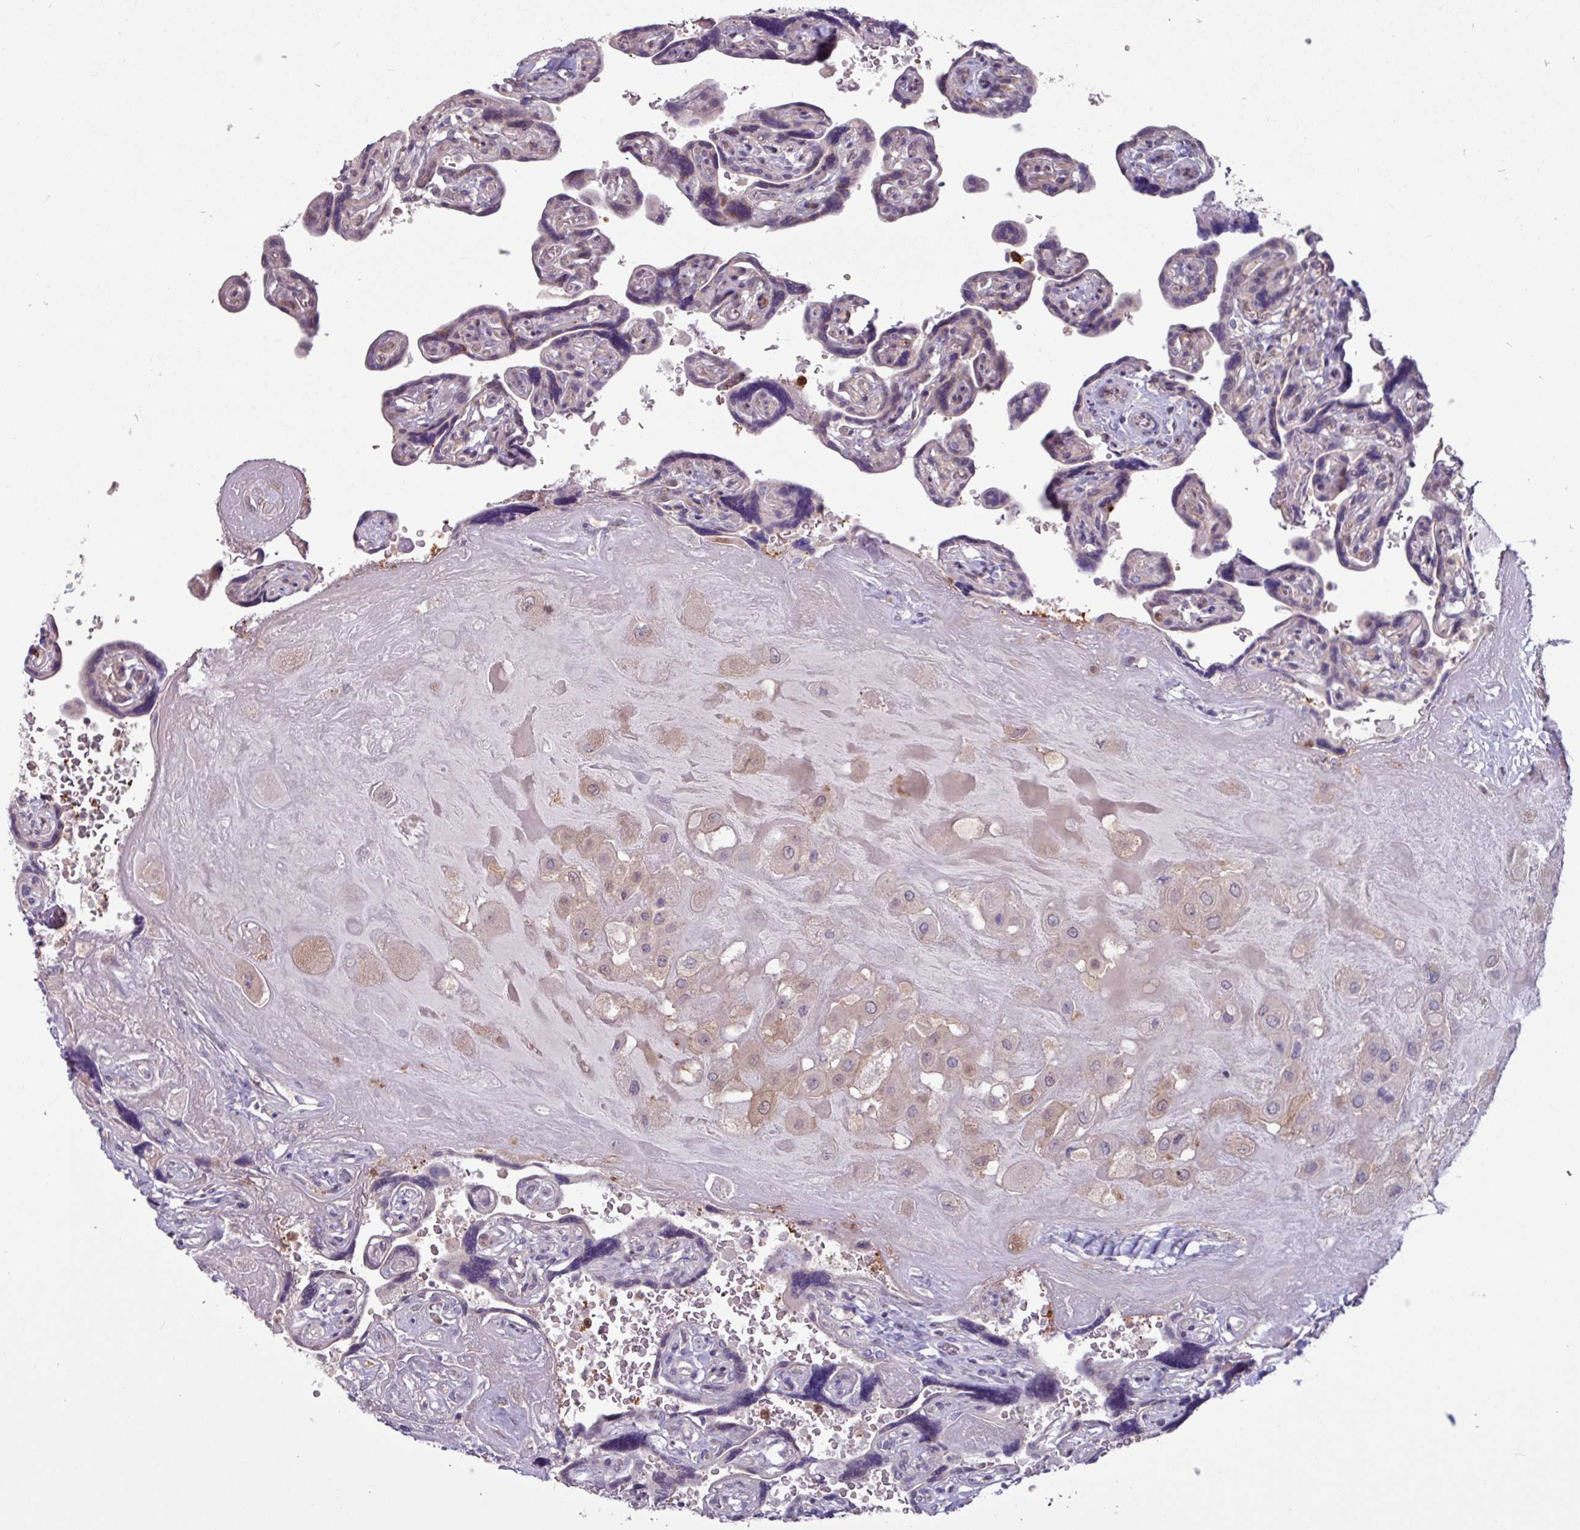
{"staining": {"intensity": "weak", "quantity": "25%-75%", "location": "cytoplasmic/membranous"}, "tissue": "placenta", "cell_type": "Decidual cells", "image_type": "normal", "snomed": [{"axis": "morphology", "description": "Normal tissue, NOS"}, {"axis": "topography", "description": "Placenta"}], "caption": "A brown stain highlights weak cytoplasmic/membranous staining of a protein in decidual cells of normal human placenta.", "gene": "SEC61G", "patient": {"sex": "female", "age": 32}}